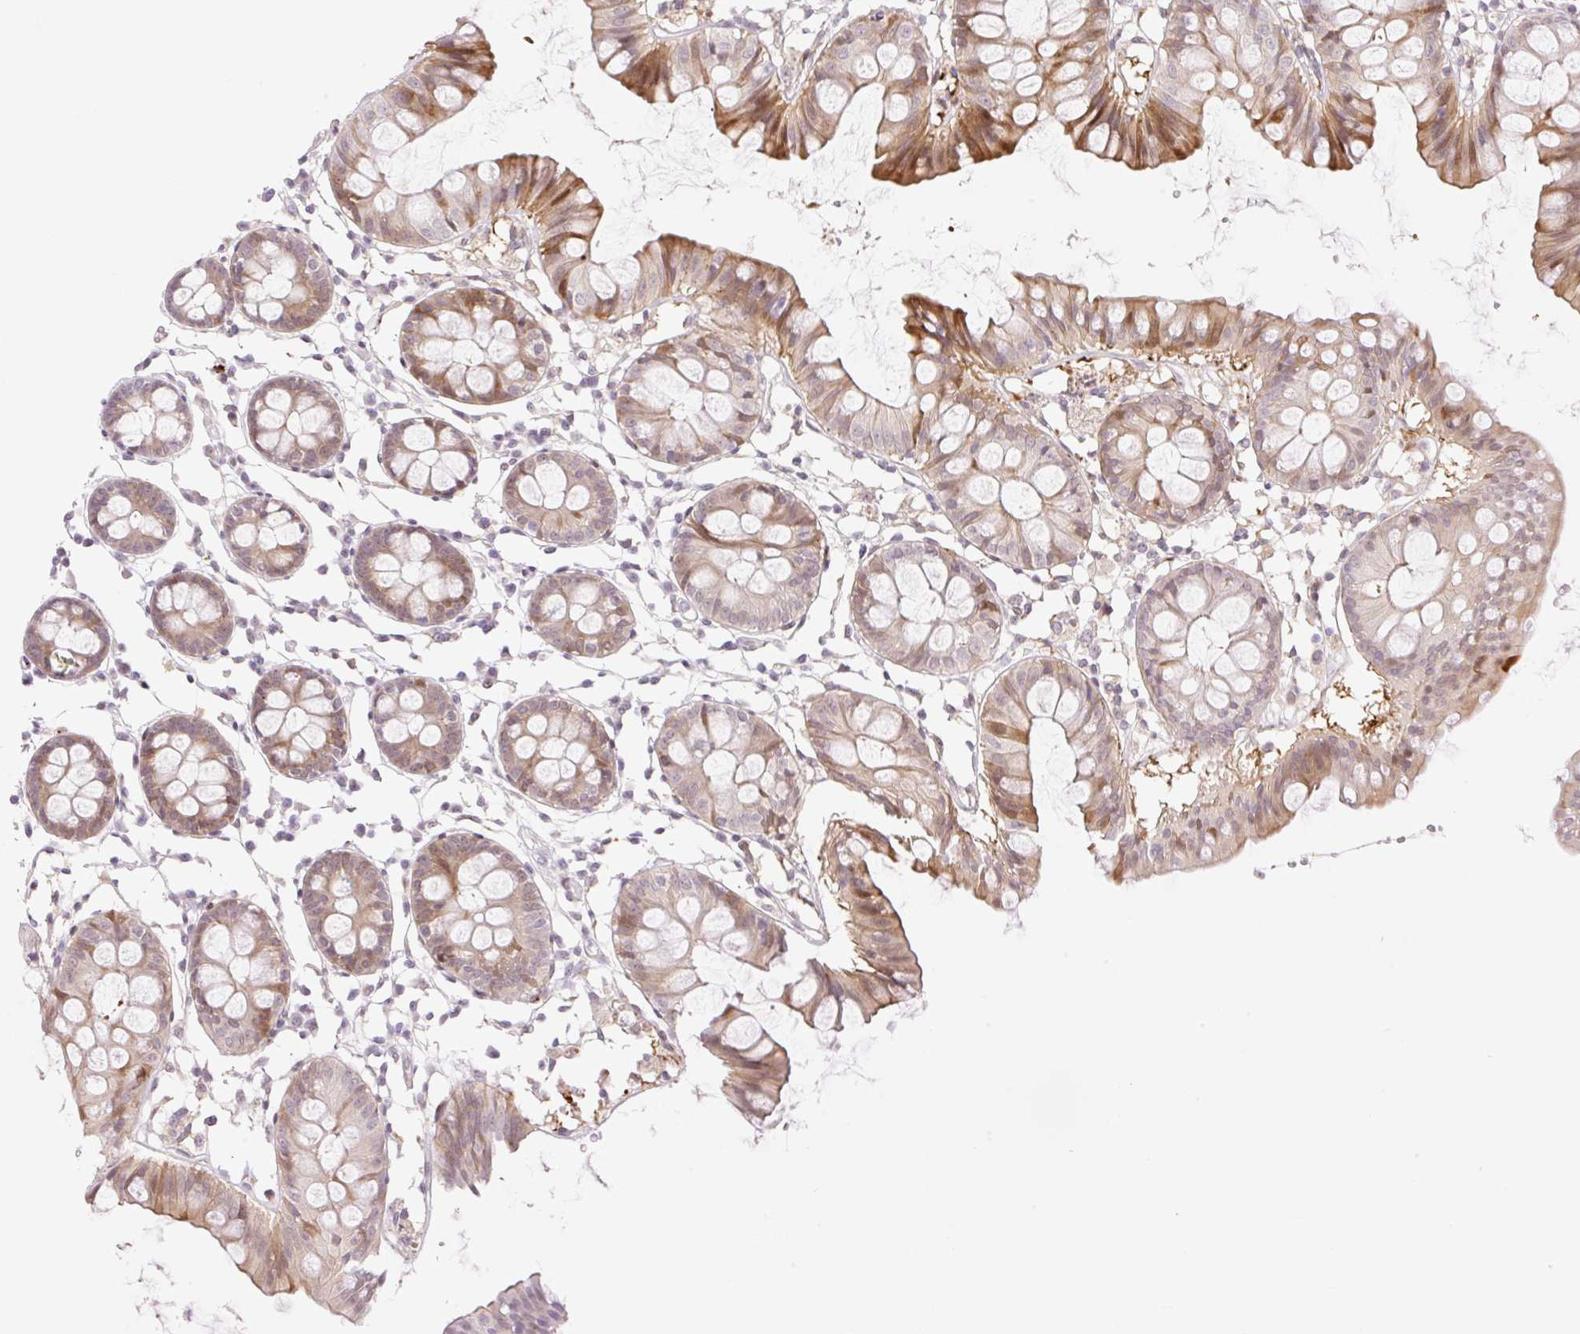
{"staining": {"intensity": "weak", "quantity": "25%-75%", "location": "cytoplasmic/membranous"}, "tissue": "colon", "cell_type": "Endothelial cells", "image_type": "normal", "snomed": [{"axis": "morphology", "description": "Normal tissue, NOS"}, {"axis": "topography", "description": "Colon"}], "caption": "The micrograph exhibits staining of benign colon, revealing weak cytoplasmic/membranous protein positivity (brown color) within endothelial cells. (DAB (3,3'-diaminobenzidine) IHC, brown staining for protein, blue staining for nuclei).", "gene": "ENSG00000264668", "patient": {"sex": "female", "age": 84}}